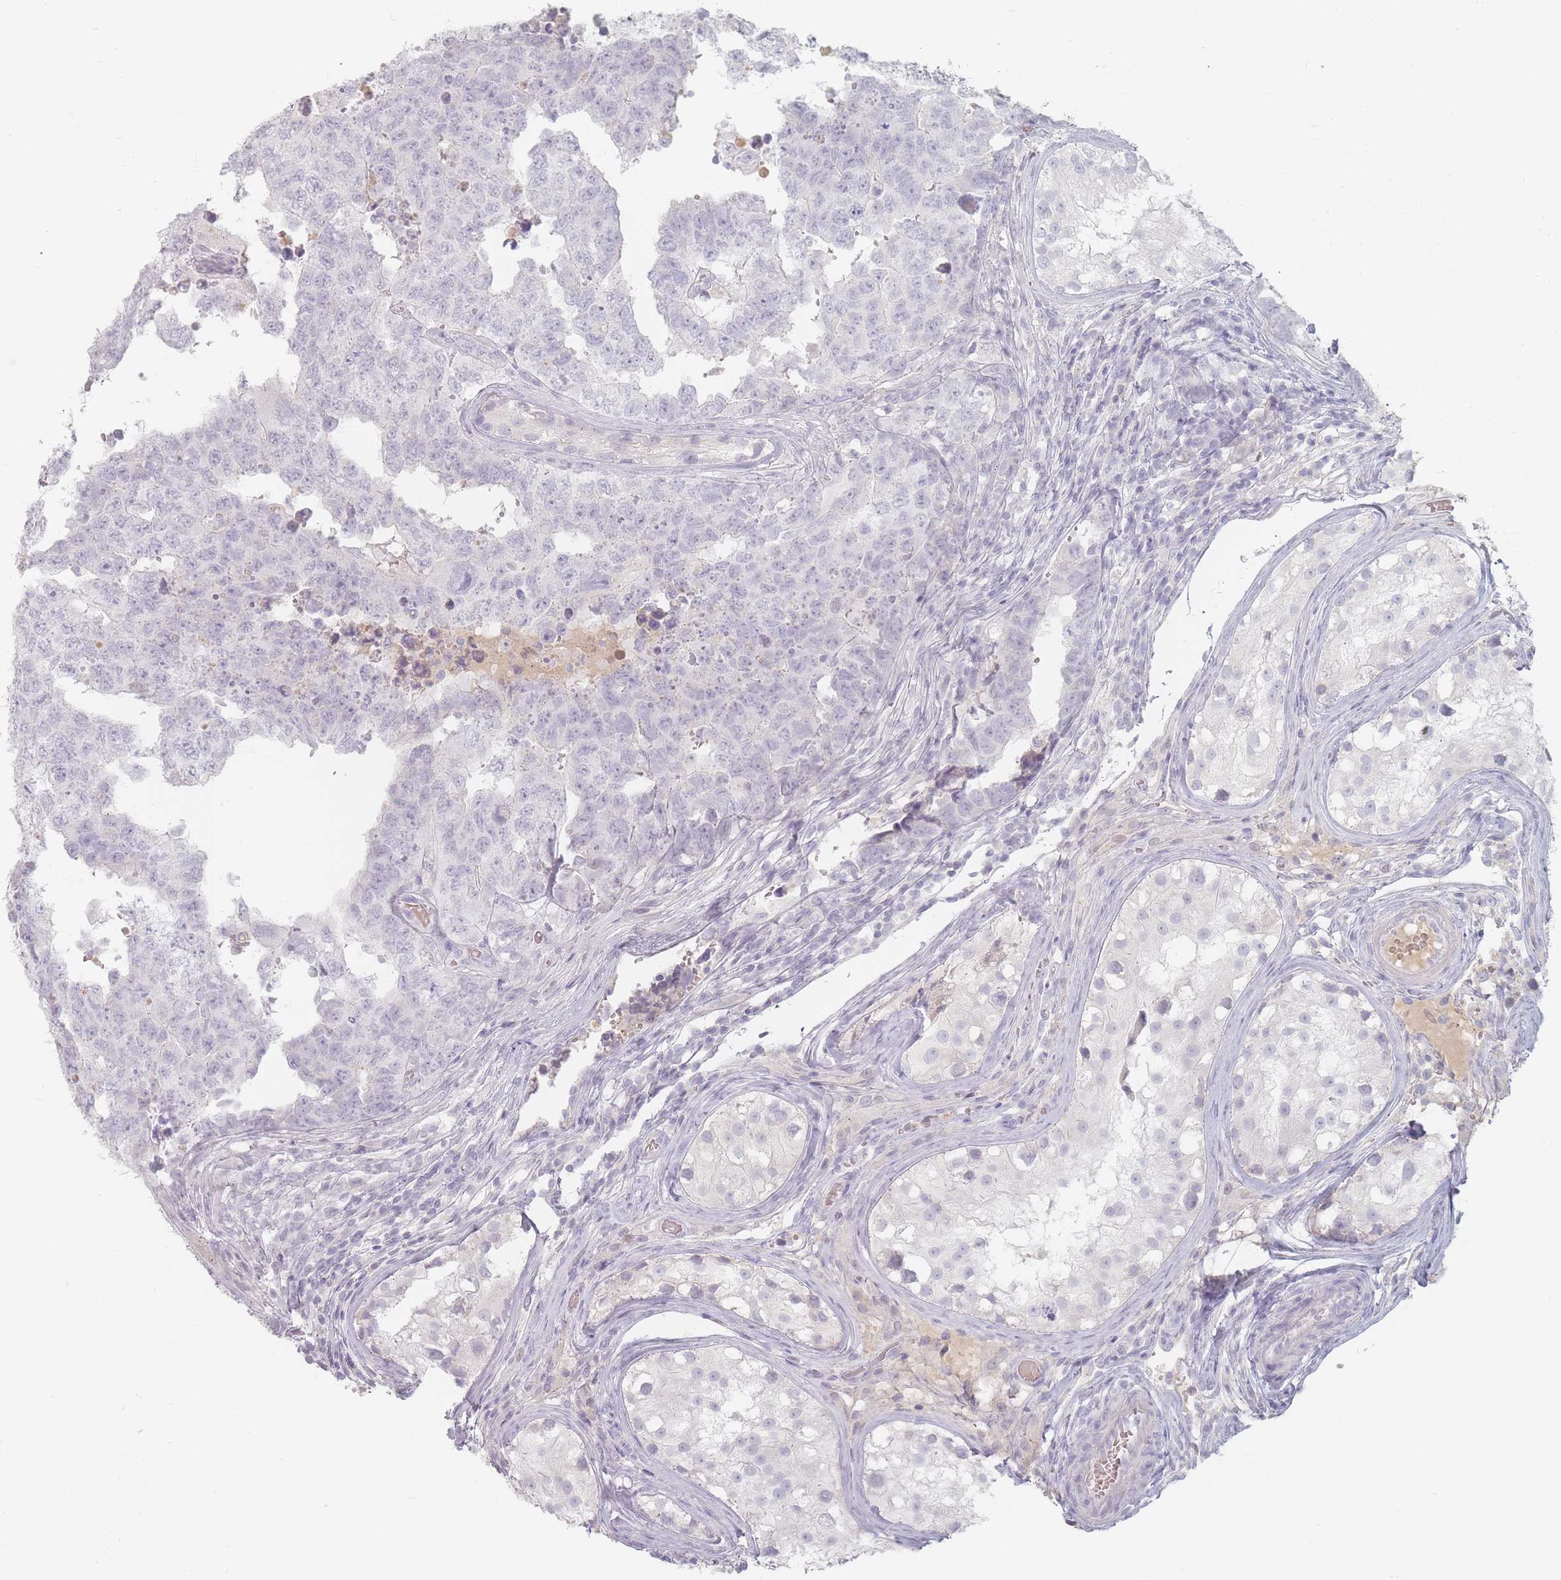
{"staining": {"intensity": "negative", "quantity": "none", "location": "none"}, "tissue": "testis cancer", "cell_type": "Tumor cells", "image_type": "cancer", "snomed": [{"axis": "morphology", "description": "Carcinoma, Embryonal, NOS"}, {"axis": "topography", "description": "Testis"}], "caption": "The immunohistochemistry histopathology image has no significant staining in tumor cells of testis cancer (embryonal carcinoma) tissue. (Brightfield microscopy of DAB immunohistochemistry at high magnification).", "gene": "HELZ2", "patient": {"sex": "male", "age": 25}}